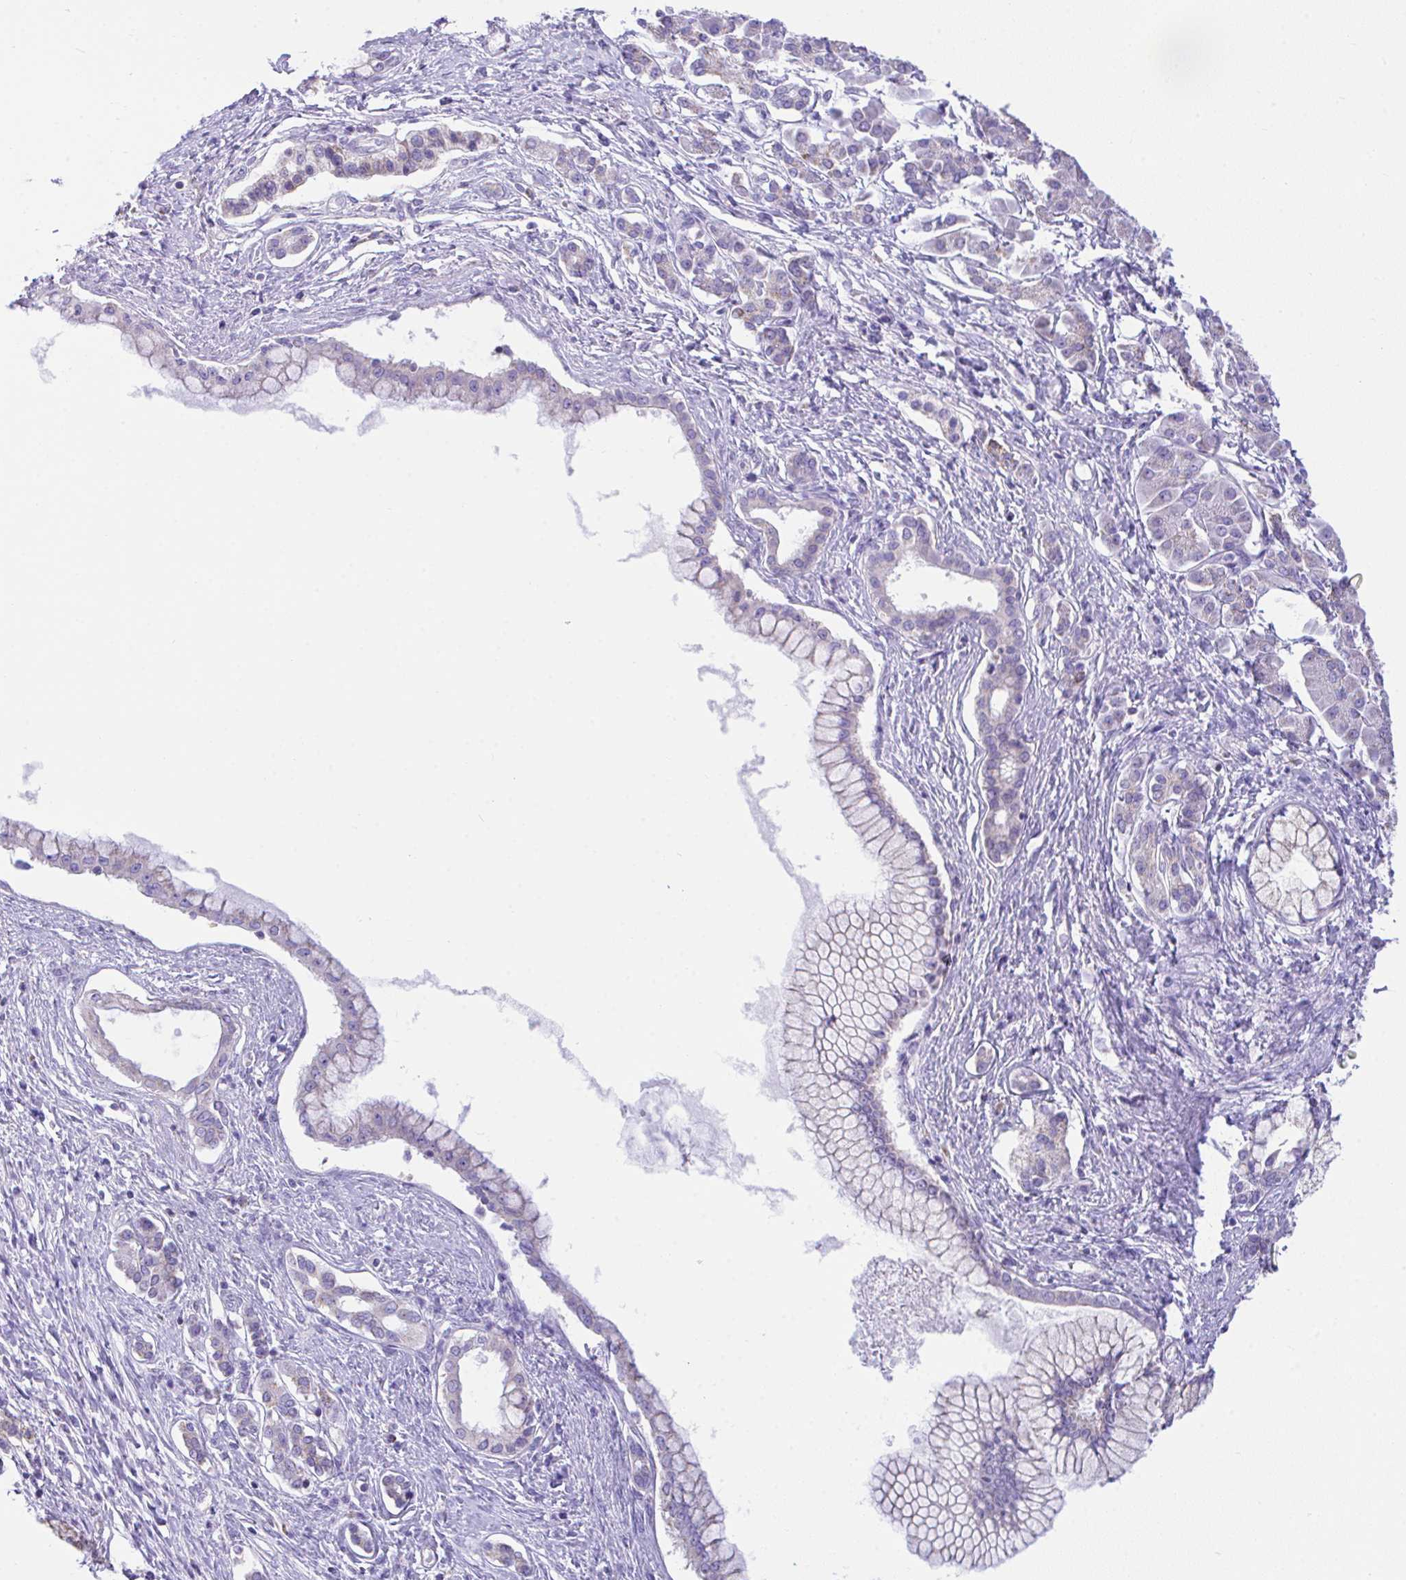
{"staining": {"intensity": "negative", "quantity": "none", "location": "none"}, "tissue": "pancreatic cancer", "cell_type": "Tumor cells", "image_type": "cancer", "snomed": [{"axis": "morphology", "description": "Adenocarcinoma, NOS"}, {"axis": "topography", "description": "Pancreas"}], "caption": "Histopathology image shows no protein staining in tumor cells of pancreatic adenocarcinoma tissue.", "gene": "NLRP8", "patient": {"sex": "male", "age": 70}}